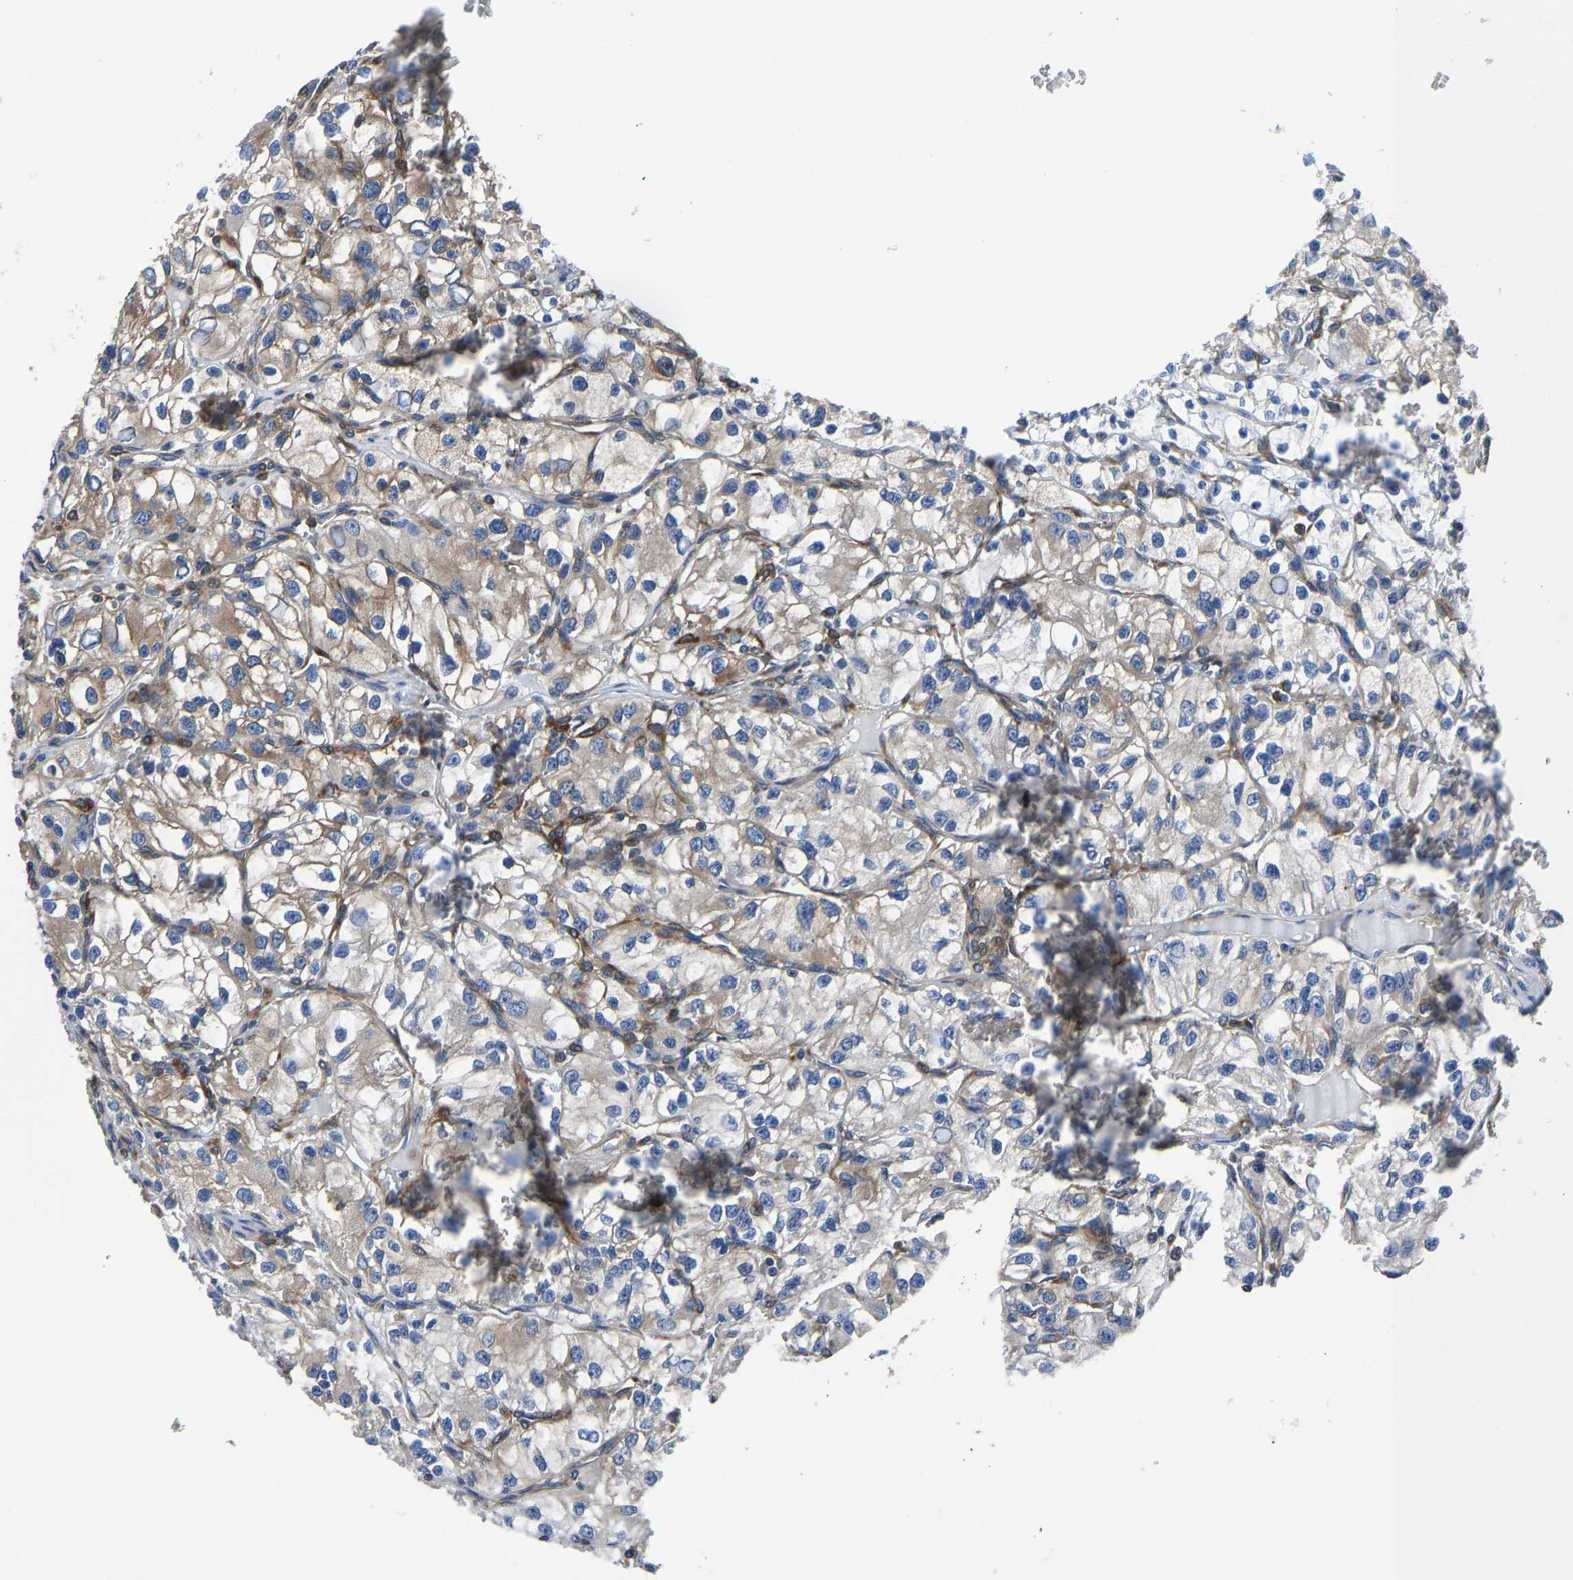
{"staining": {"intensity": "weak", "quantity": ">75%", "location": "cytoplasmic/membranous"}, "tissue": "renal cancer", "cell_type": "Tumor cells", "image_type": "cancer", "snomed": [{"axis": "morphology", "description": "Adenocarcinoma, NOS"}, {"axis": "topography", "description": "Kidney"}], "caption": "Tumor cells reveal weak cytoplasmic/membranous positivity in approximately >75% of cells in renal cancer. The staining is performed using DAB (3,3'-diaminobenzidine) brown chromogen to label protein expression. The nuclei are counter-stained blue using hematoxylin.", "gene": "PRKAR1A", "patient": {"sex": "female", "age": 57}}